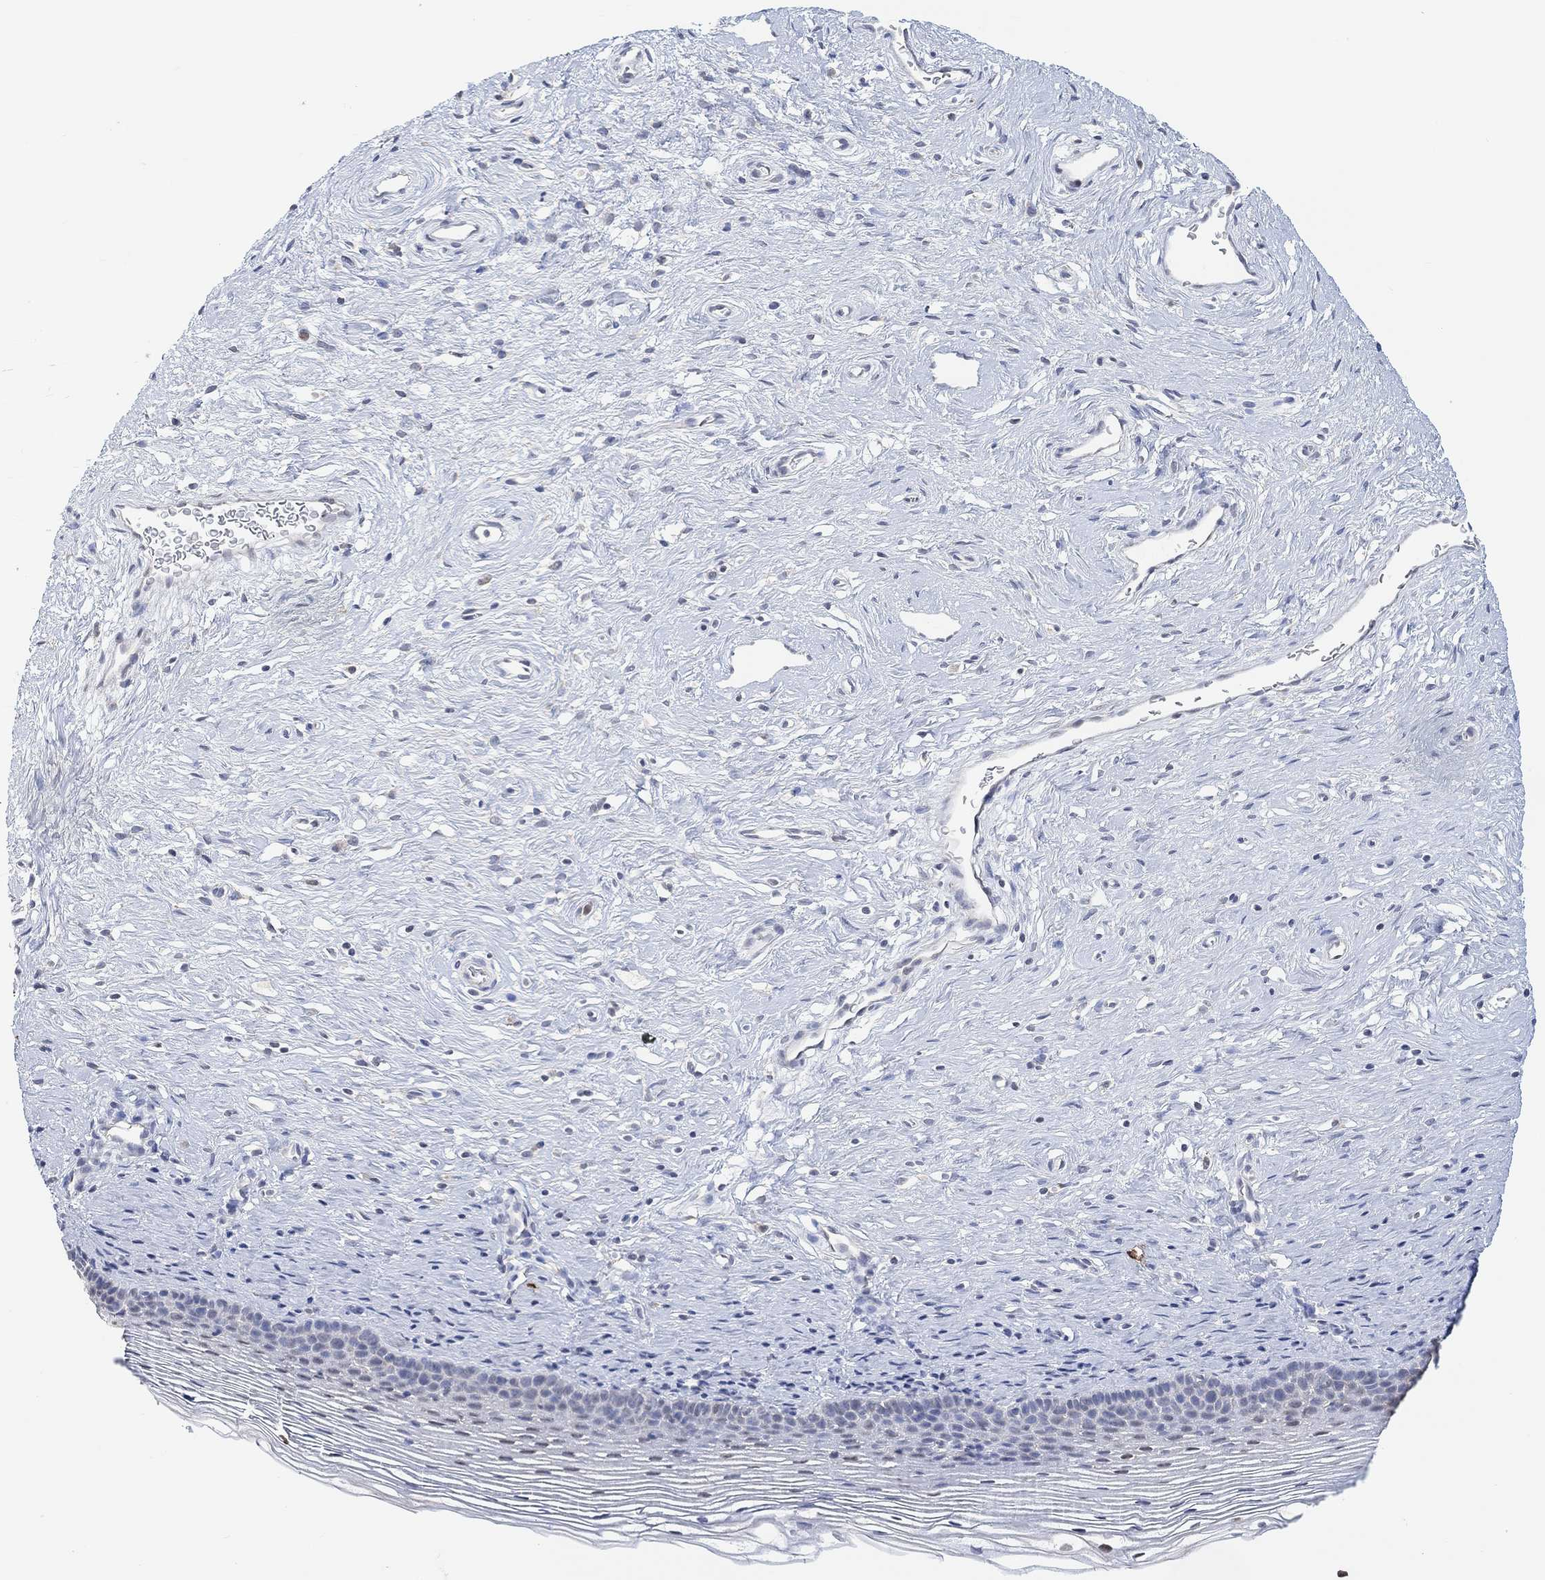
{"staining": {"intensity": "moderate", "quantity": ">75%", "location": "cytoplasmic/membranous"}, "tissue": "cervix", "cell_type": "Glandular cells", "image_type": "normal", "snomed": [{"axis": "morphology", "description": "Normal tissue, NOS"}, {"axis": "topography", "description": "Cervix"}], "caption": "DAB immunohistochemical staining of benign human cervix reveals moderate cytoplasmic/membranous protein expression in about >75% of glandular cells.", "gene": "MUC1", "patient": {"sex": "female", "age": 39}}